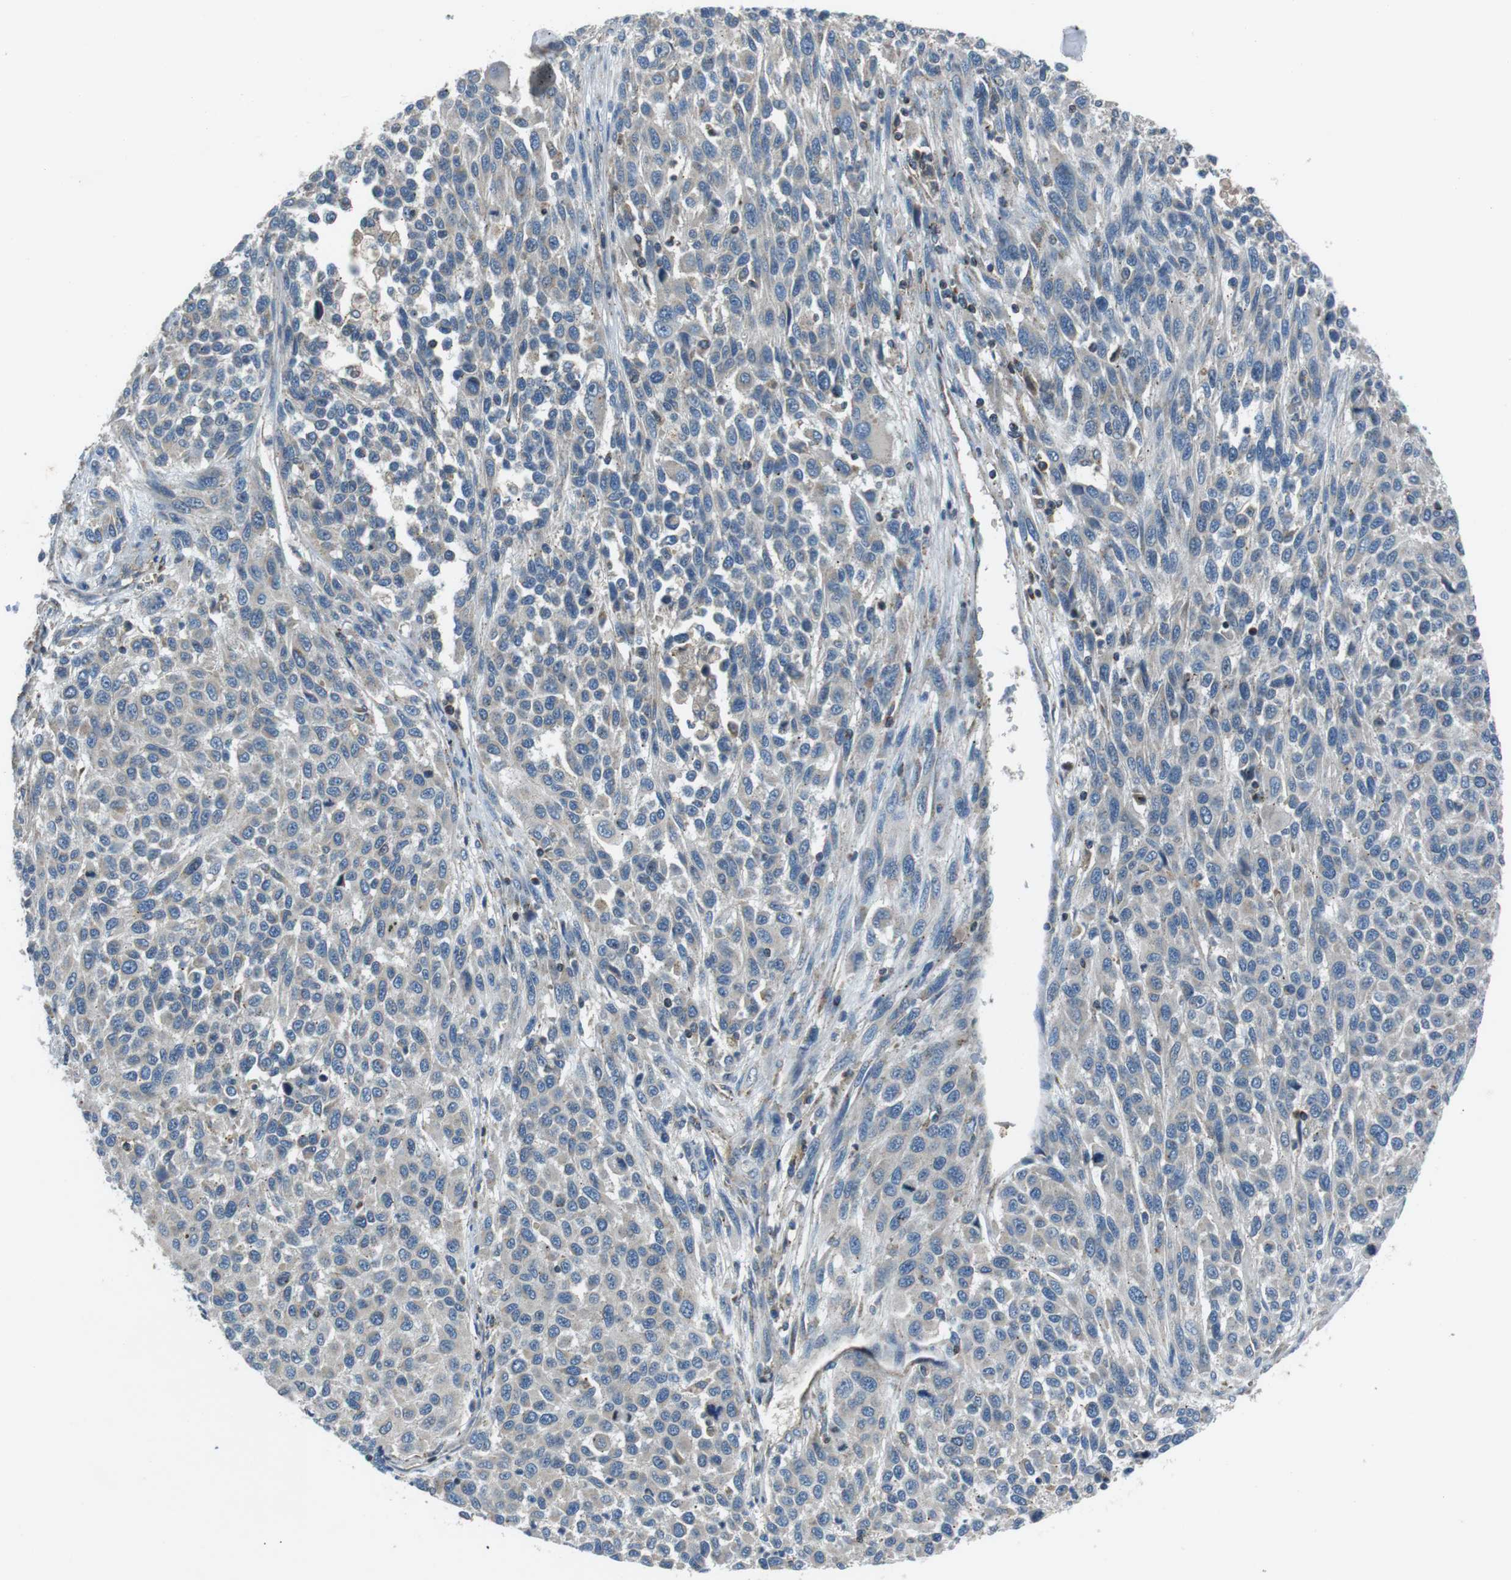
{"staining": {"intensity": "negative", "quantity": "none", "location": "none"}, "tissue": "melanoma", "cell_type": "Tumor cells", "image_type": "cancer", "snomed": [{"axis": "morphology", "description": "Malignant melanoma, Metastatic site"}, {"axis": "topography", "description": "Lymph node"}], "caption": "Malignant melanoma (metastatic site) was stained to show a protein in brown. There is no significant positivity in tumor cells.", "gene": "FAM3B", "patient": {"sex": "male", "age": 61}}